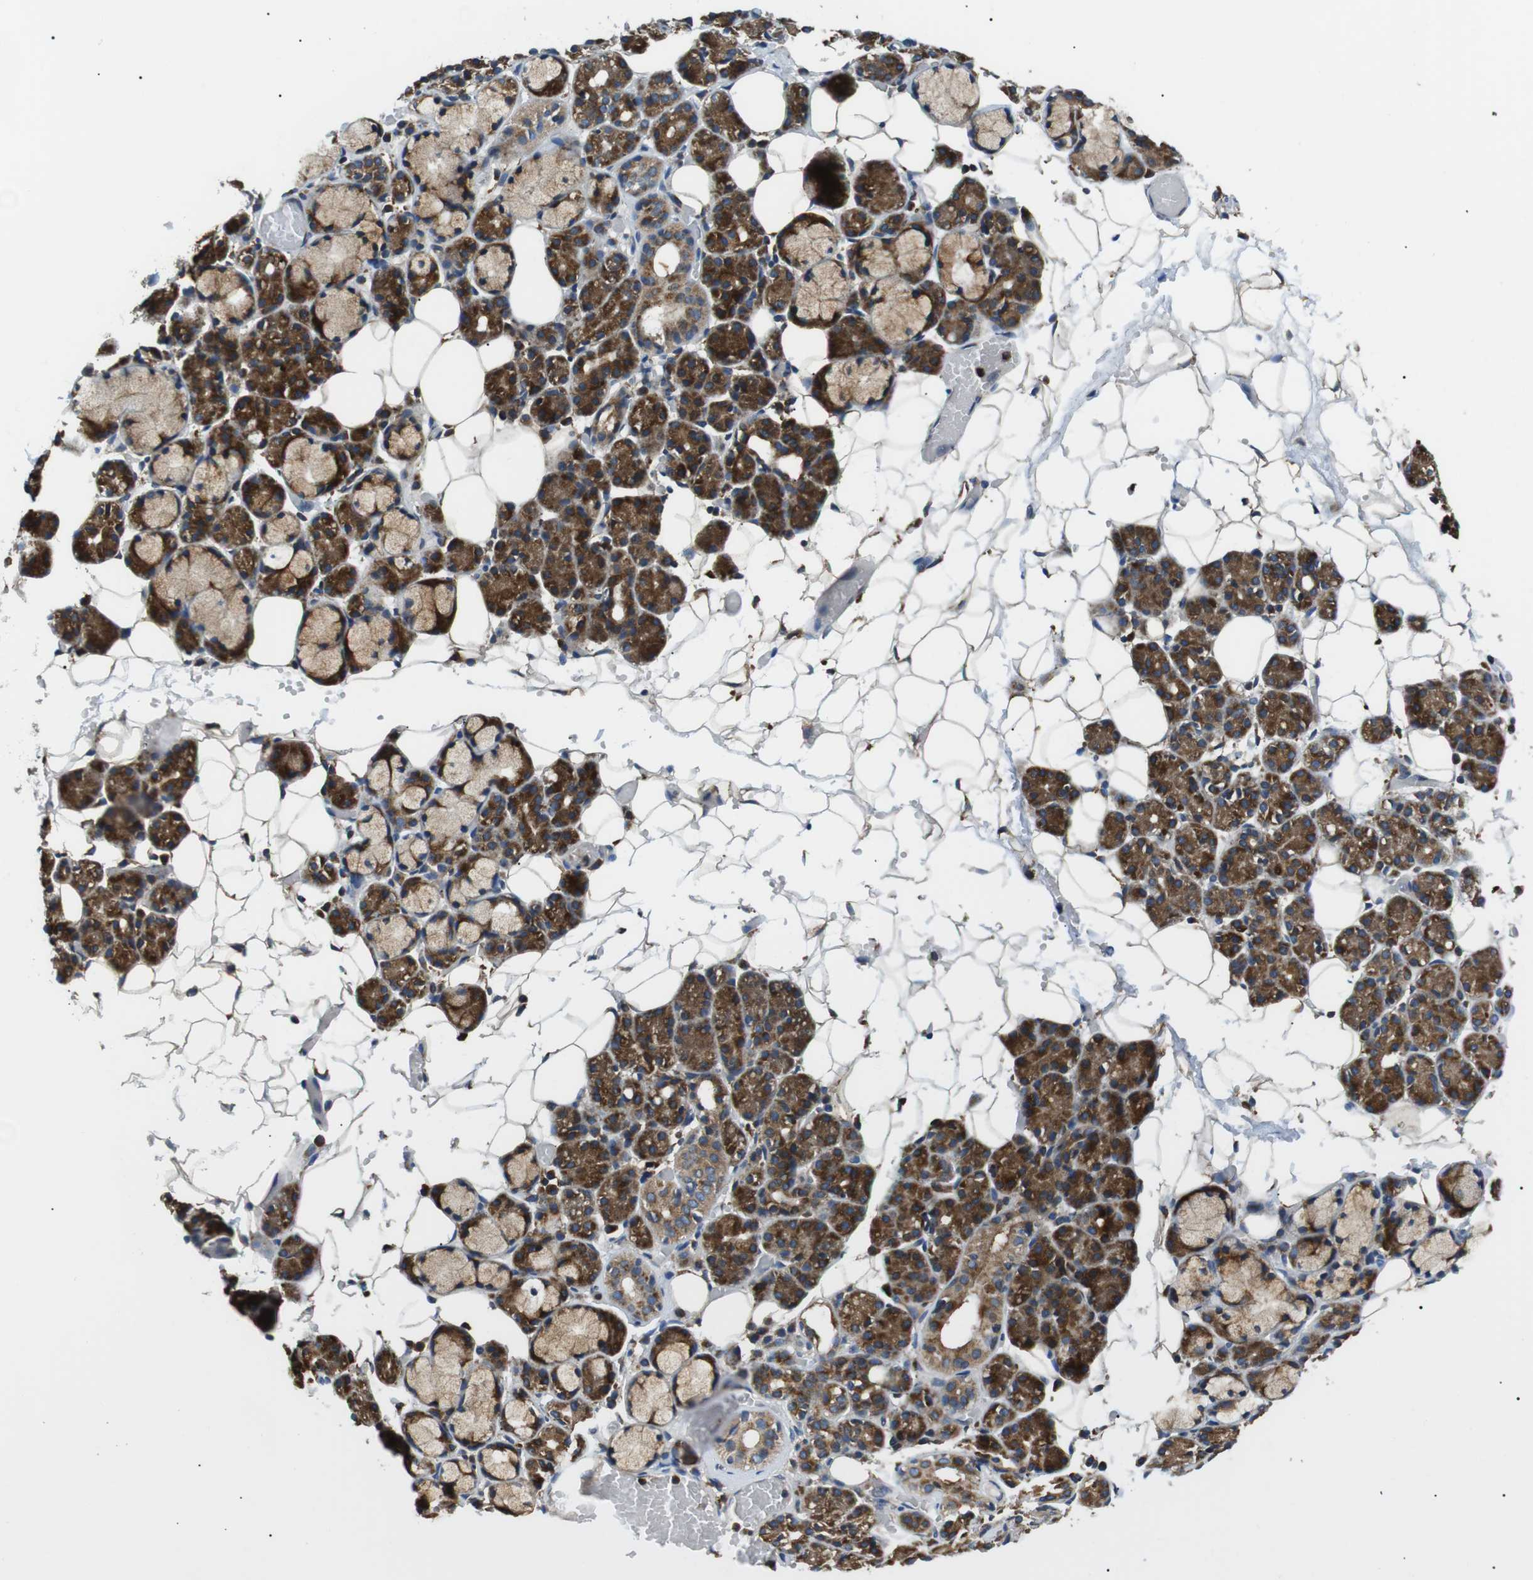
{"staining": {"intensity": "strong", "quantity": ">75%", "location": "cytoplasmic/membranous"}, "tissue": "salivary gland", "cell_type": "Glandular cells", "image_type": "normal", "snomed": [{"axis": "morphology", "description": "Normal tissue, NOS"}, {"axis": "topography", "description": "Salivary gland"}], "caption": "A brown stain shows strong cytoplasmic/membranous expression of a protein in glandular cells of normal human salivary gland. (Stains: DAB (3,3'-diaminobenzidine) in brown, nuclei in blue, Microscopy: brightfield microscopy at high magnification).", "gene": "RAB9A", "patient": {"sex": "male", "age": 63}}